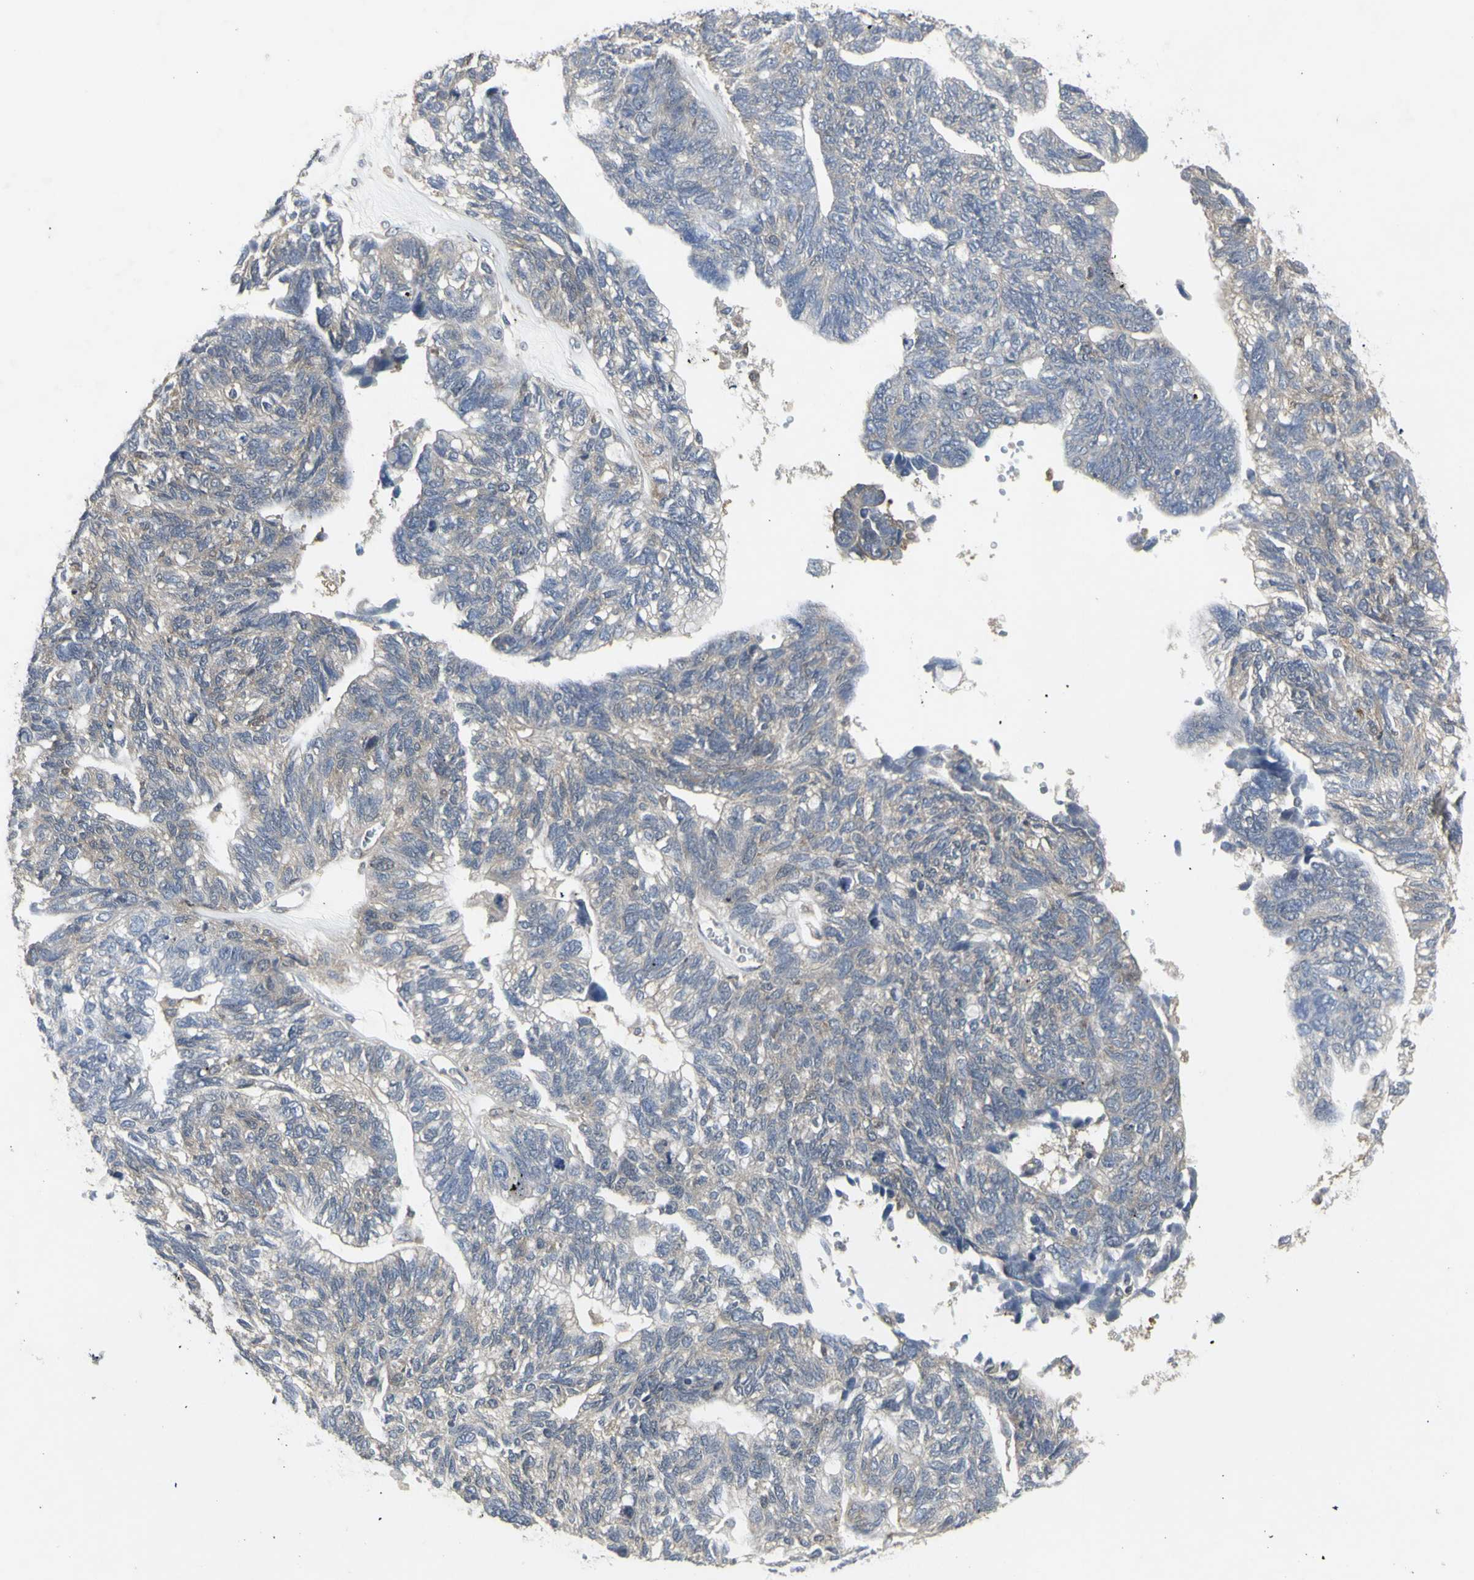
{"staining": {"intensity": "negative", "quantity": "none", "location": "none"}, "tissue": "ovarian cancer", "cell_type": "Tumor cells", "image_type": "cancer", "snomed": [{"axis": "morphology", "description": "Cystadenocarcinoma, serous, NOS"}, {"axis": "topography", "description": "Ovary"}], "caption": "Ovarian cancer stained for a protein using immunohistochemistry (IHC) shows no positivity tumor cells.", "gene": "CHURC1-FNTB", "patient": {"sex": "female", "age": 79}}